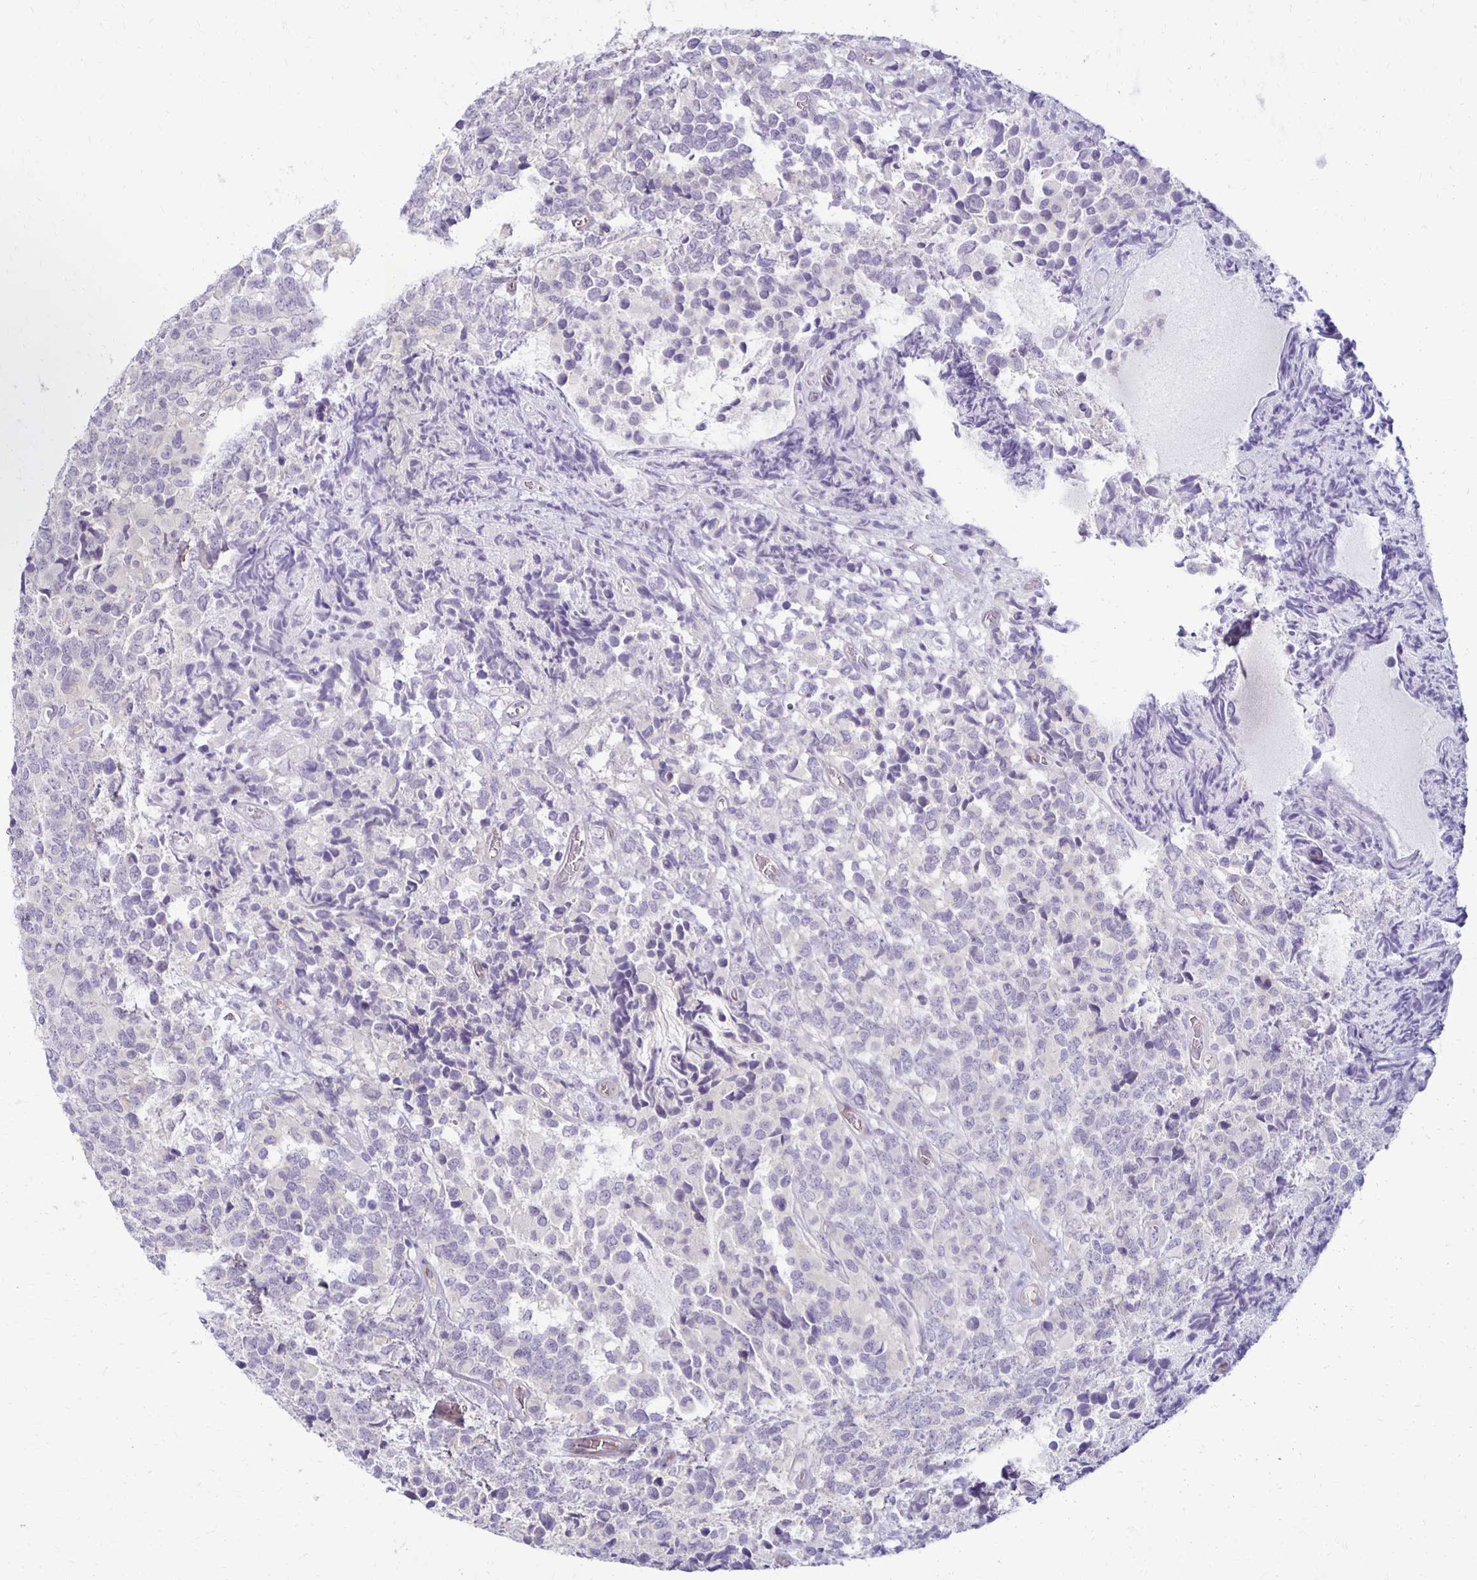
{"staining": {"intensity": "negative", "quantity": "none", "location": "none"}, "tissue": "glioma", "cell_type": "Tumor cells", "image_type": "cancer", "snomed": [{"axis": "morphology", "description": "Glioma, malignant, High grade"}, {"axis": "topography", "description": "Brain"}], "caption": "A high-resolution histopathology image shows IHC staining of high-grade glioma (malignant), which demonstrates no significant expression in tumor cells.", "gene": "KATNBL1", "patient": {"sex": "male", "age": 39}}